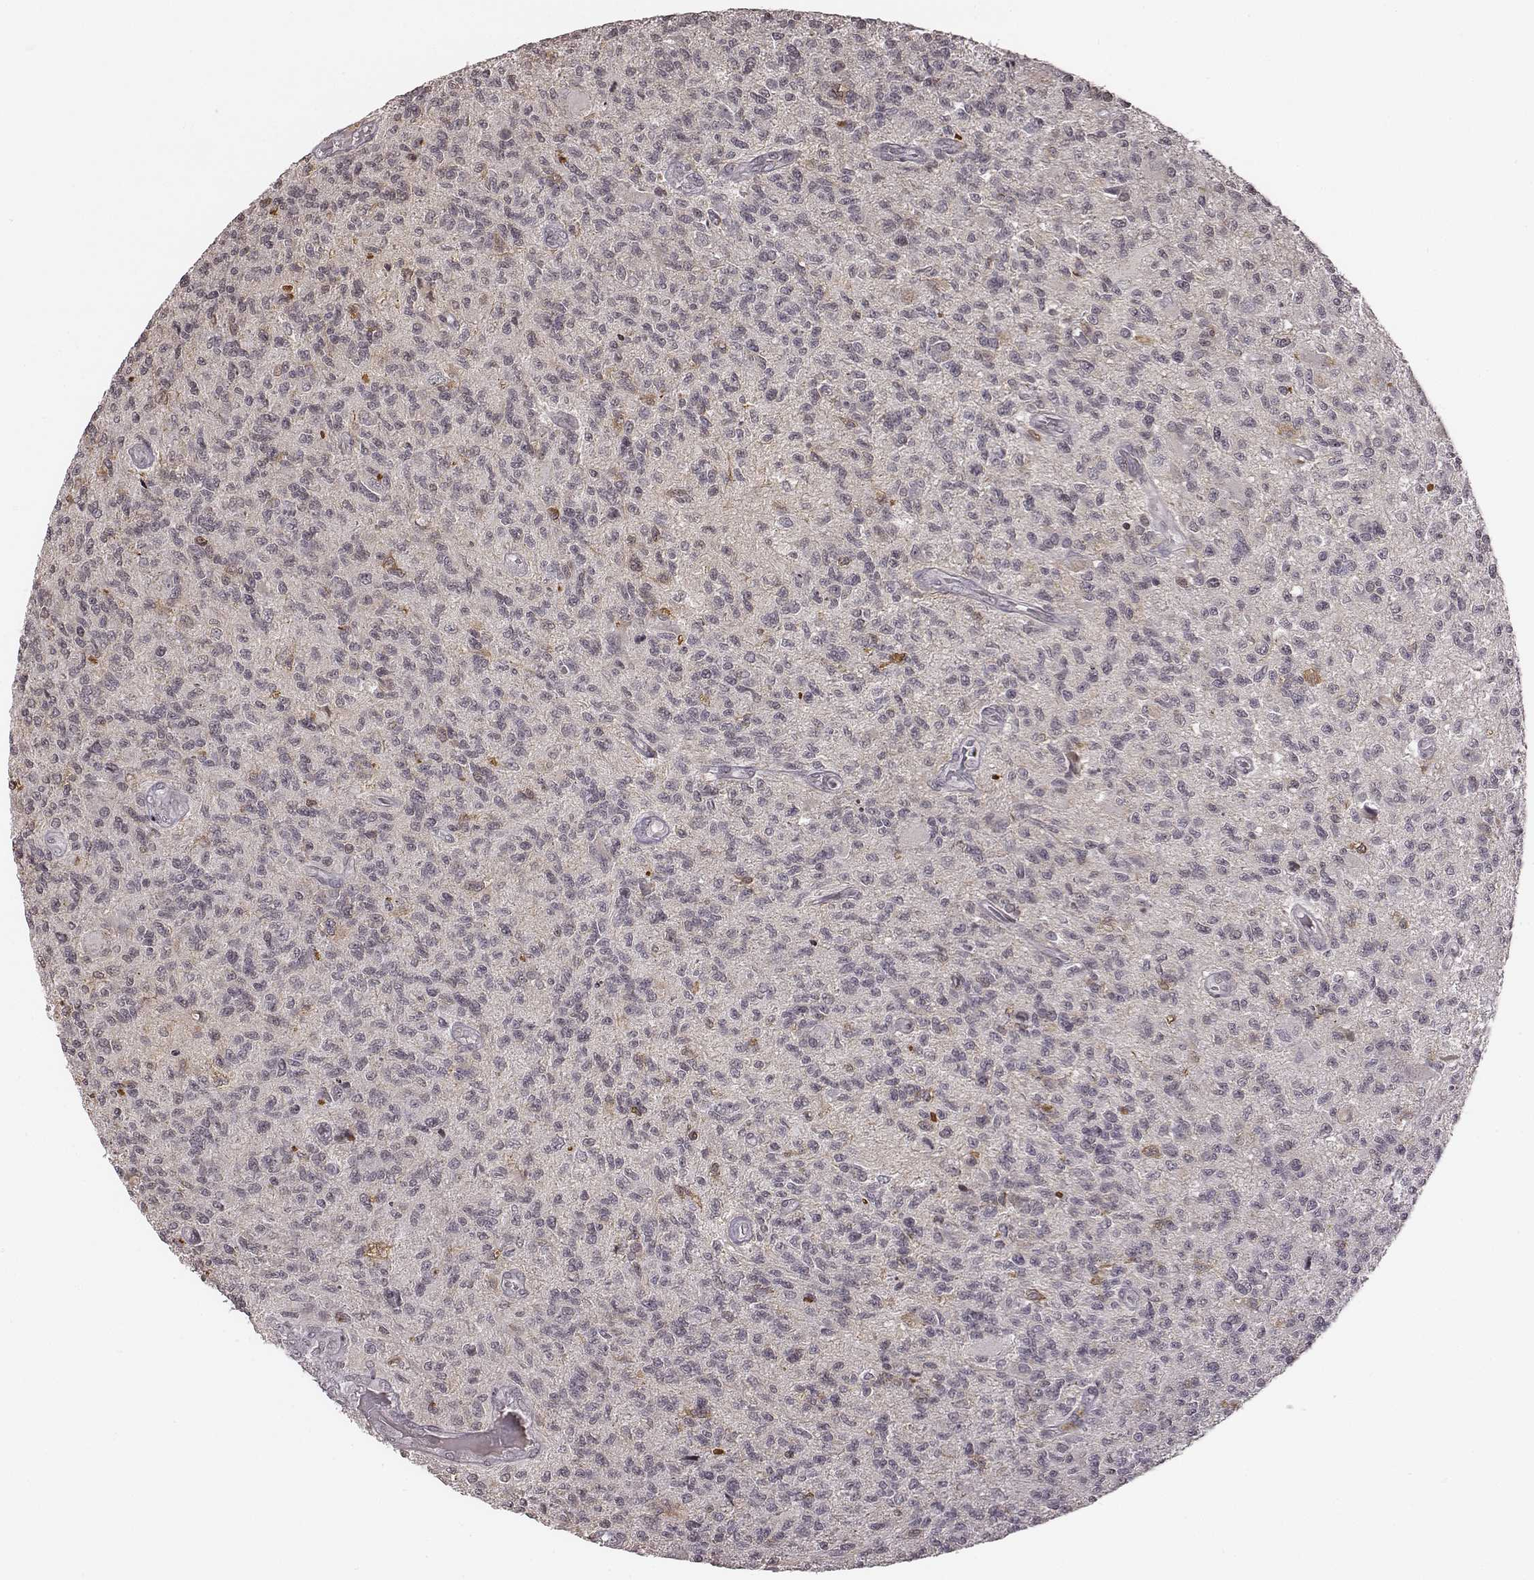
{"staining": {"intensity": "negative", "quantity": "none", "location": "none"}, "tissue": "glioma", "cell_type": "Tumor cells", "image_type": "cancer", "snomed": [{"axis": "morphology", "description": "Glioma, malignant, High grade"}, {"axis": "topography", "description": "Brain"}], "caption": "Immunohistochemistry (IHC) micrograph of malignant glioma (high-grade) stained for a protein (brown), which exhibits no expression in tumor cells.", "gene": "GRM4", "patient": {"sex": "male", "age": 56}}